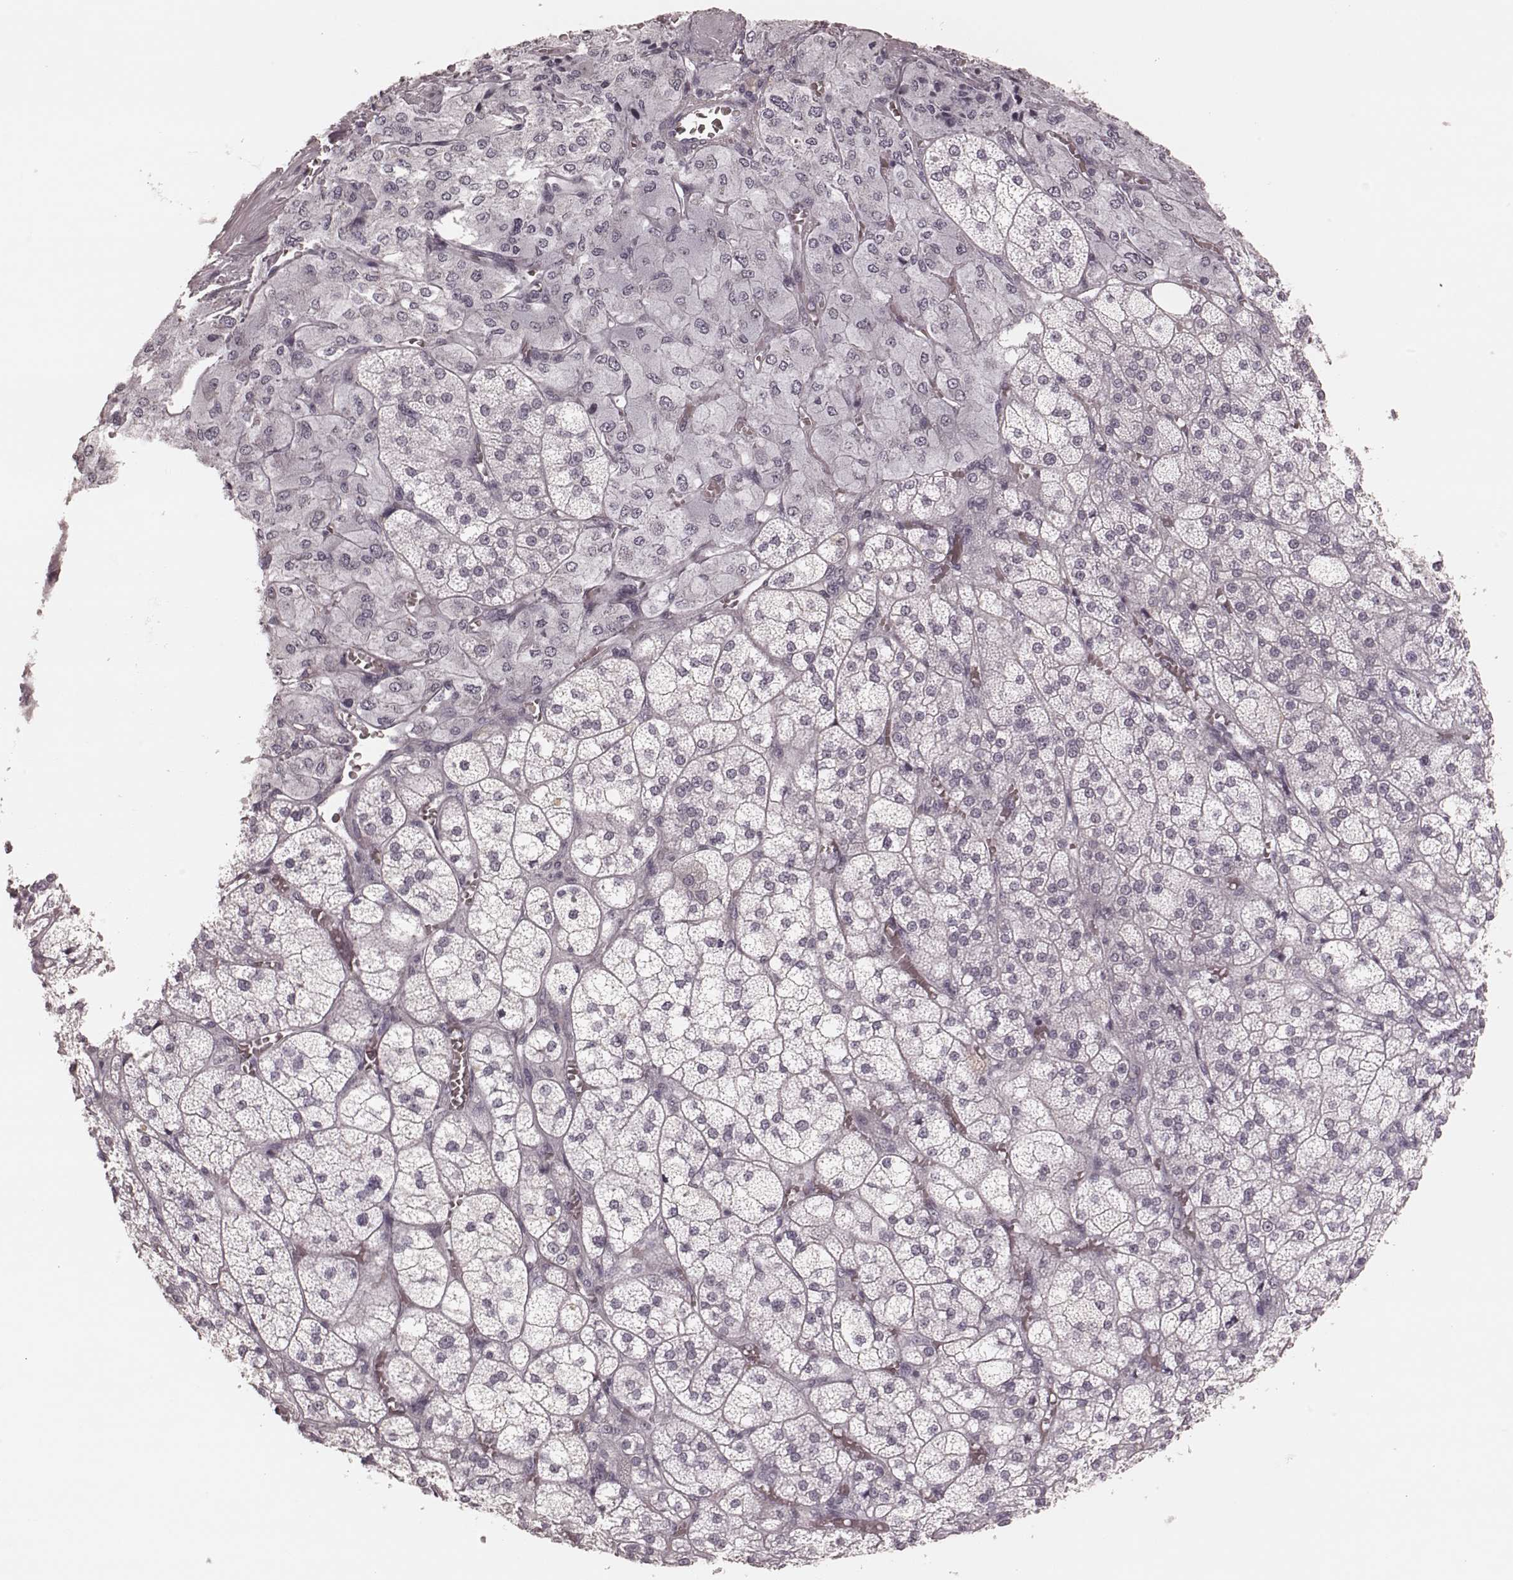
{"staining": {"intensity": "negative", "quantity": "none", "location": "none"}, "tissue": "adrenal gland", "cell_type": "Glandular cells", "image_type": "normal", "snomed": [{"axis": "morphology", "description": "Normal tissue, NOS"}, {"axis": "topography", "description": "Adrenal gland"}], "caption": "Immunohistochemistry (IHC) of benign human adrenal gland exhibits no expression in glandular cells.", "gene": "KRT74", "patient": {"sex": "female", "age": 60}}